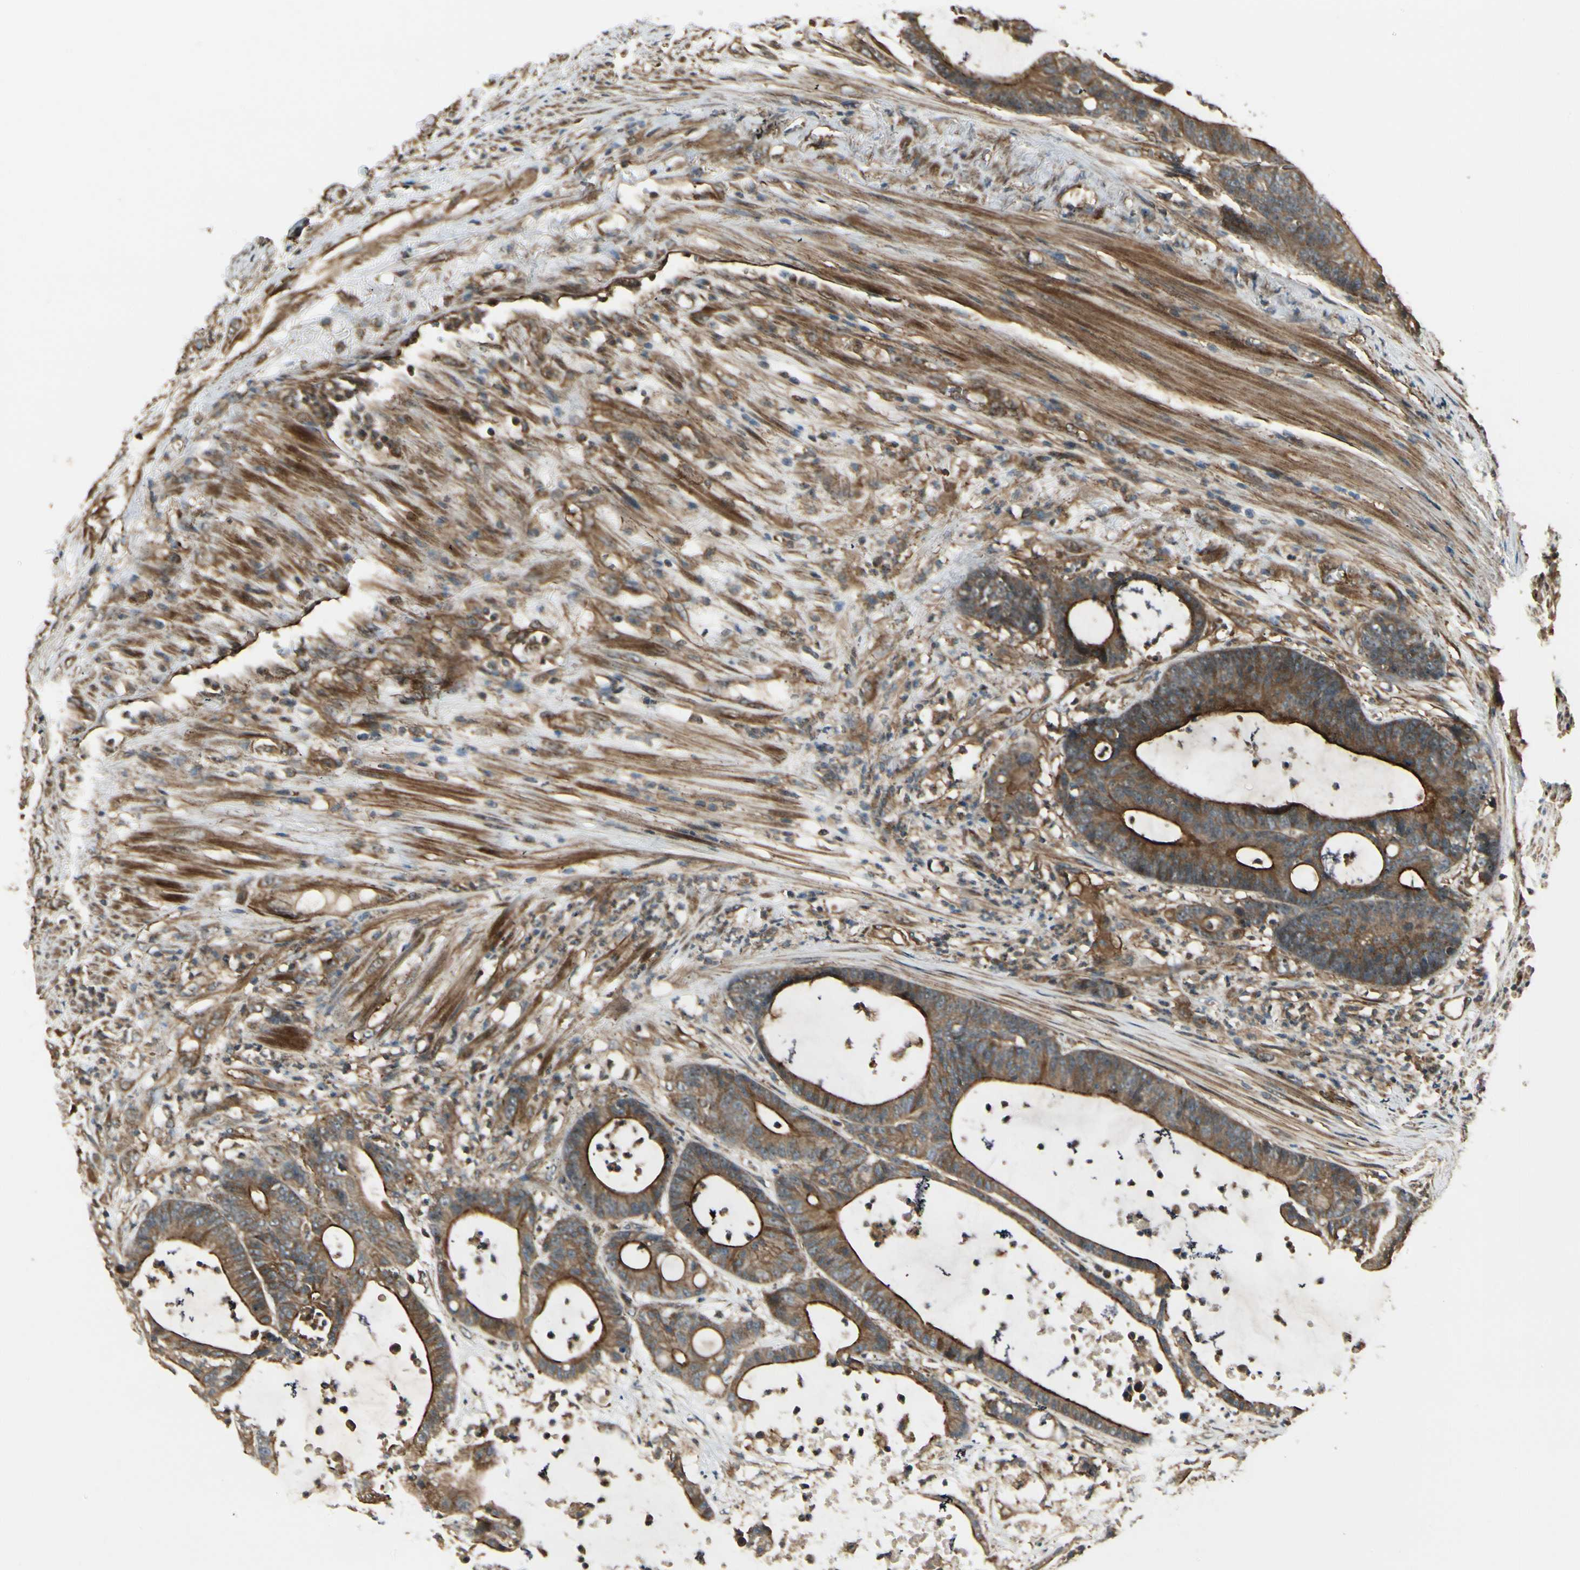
{"staining": {"intensity": "strong", "quantity": ">75%", "location": "cytoplasmic/membranous"}, "tissue": "colorectal cancer", "cell_type": "Tumor cells", "image_type": "cancer", "snomed": [{"axis": "morphology", "description": "Adenocarcinoma, NOS"}, {"axis": "topography", "description": "Colon"}], "caption": "Strong cytoplasmic/membranous positivity for a protein is seen in about >75% of tumor cells of colorectal cancer (adenocarcinoma) using immunohistochemistry (IHC).", "gene": "FKBP15", "patient": {"sex": "female", "age": 84}}